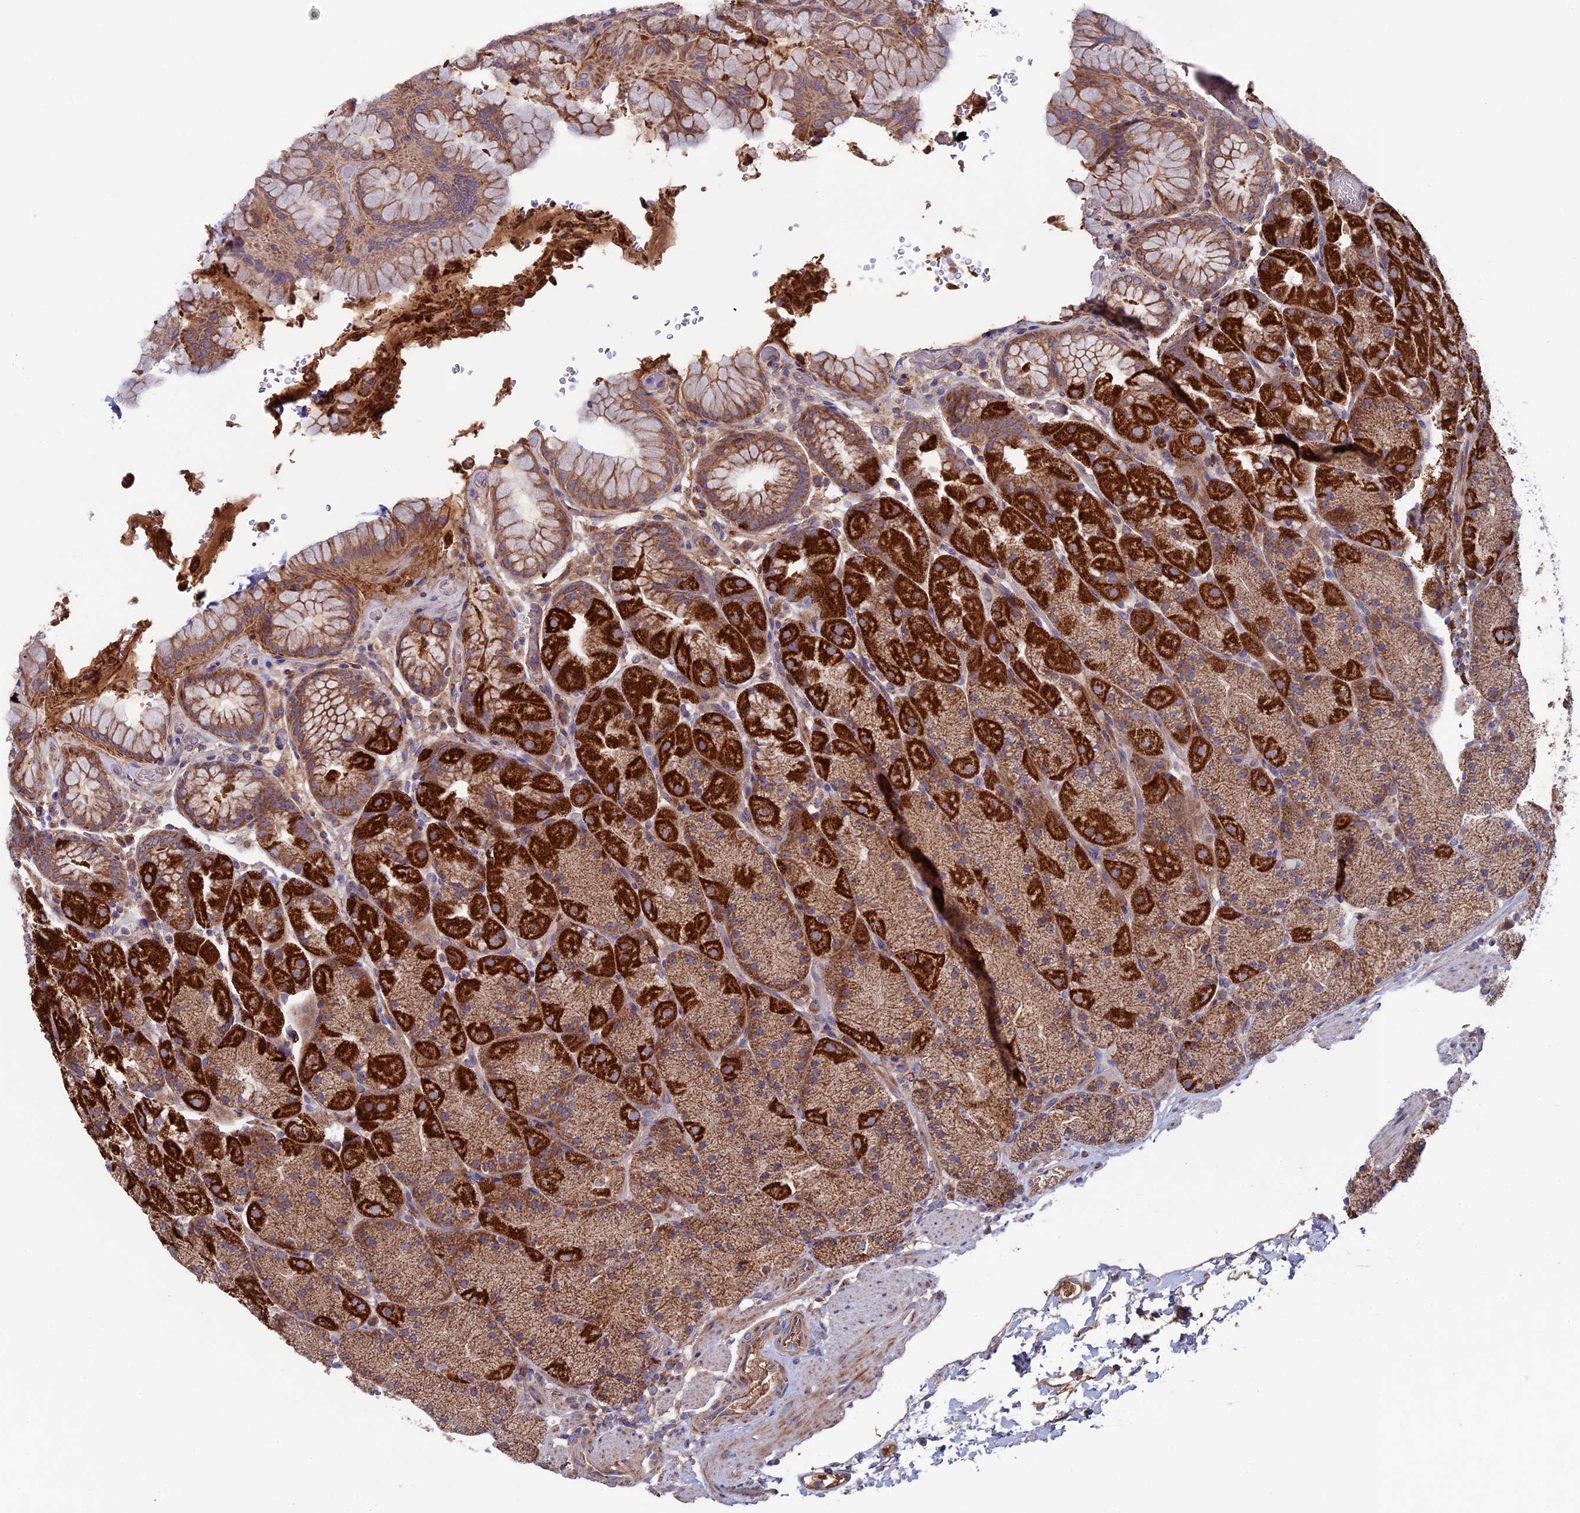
{"staining": {"intensity": "strong", "quantity": ">75%", "location": "cytoplasmic/membranous"}, "tissue": "stomach", "cell_type": "Glandular cells", "image_type": "normal", "snomed": [{"axis": "morphology", "description": "Normal tissue, NOS"}, {"axis": "topography", "description": "Stomach, upper"}, {"axis": "topography", "description": "Stomach, lower"}], "caption": "A micrograph of stomach stained for a protein exhibits strong cytoplasmic/membranous brown staining in glandular cells.", "gene": "SLC15A5", "patient": {"sex": "male", "age": 67}}